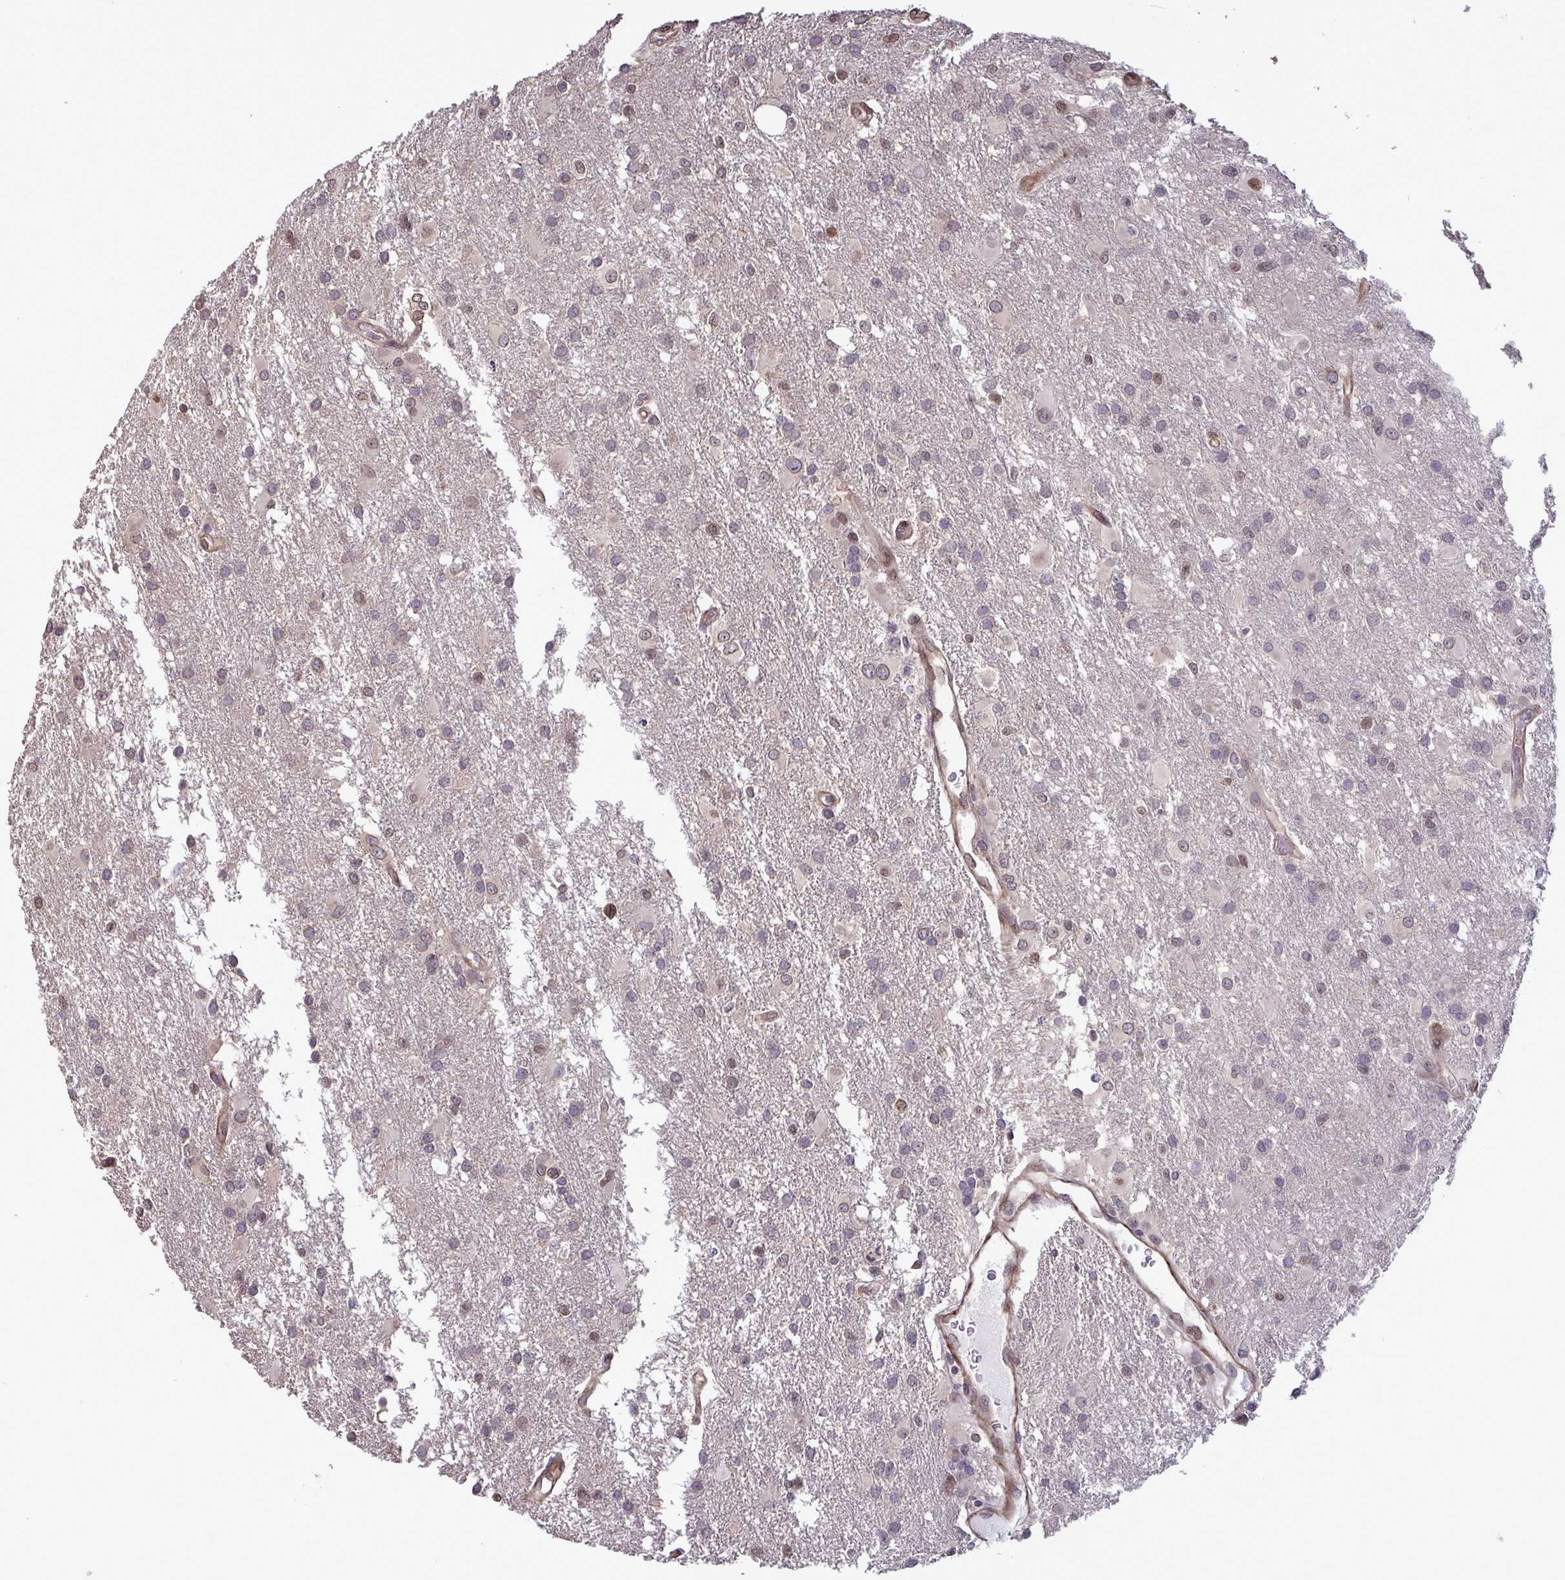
{"staining": {"intensity": "moderate", "quantity": "<25%", "location": "nuclear"}, "tissue": "glioma", "cell_type": "Tumor cells", "image_type": "cancer", "snomed": [{"axis": "morphology", "description": "Glioma, malignant, High grade"}, {"axis": "topography", "description": "Brain"}], "caption": "Human high-grade glioma (malignant) stained for a protein (brown) reveals moderate nuclear positive positivity in approximately <25% of tumor cells.", "gene": "IPO5", "patient": {"sex": "male", "age": 53}}